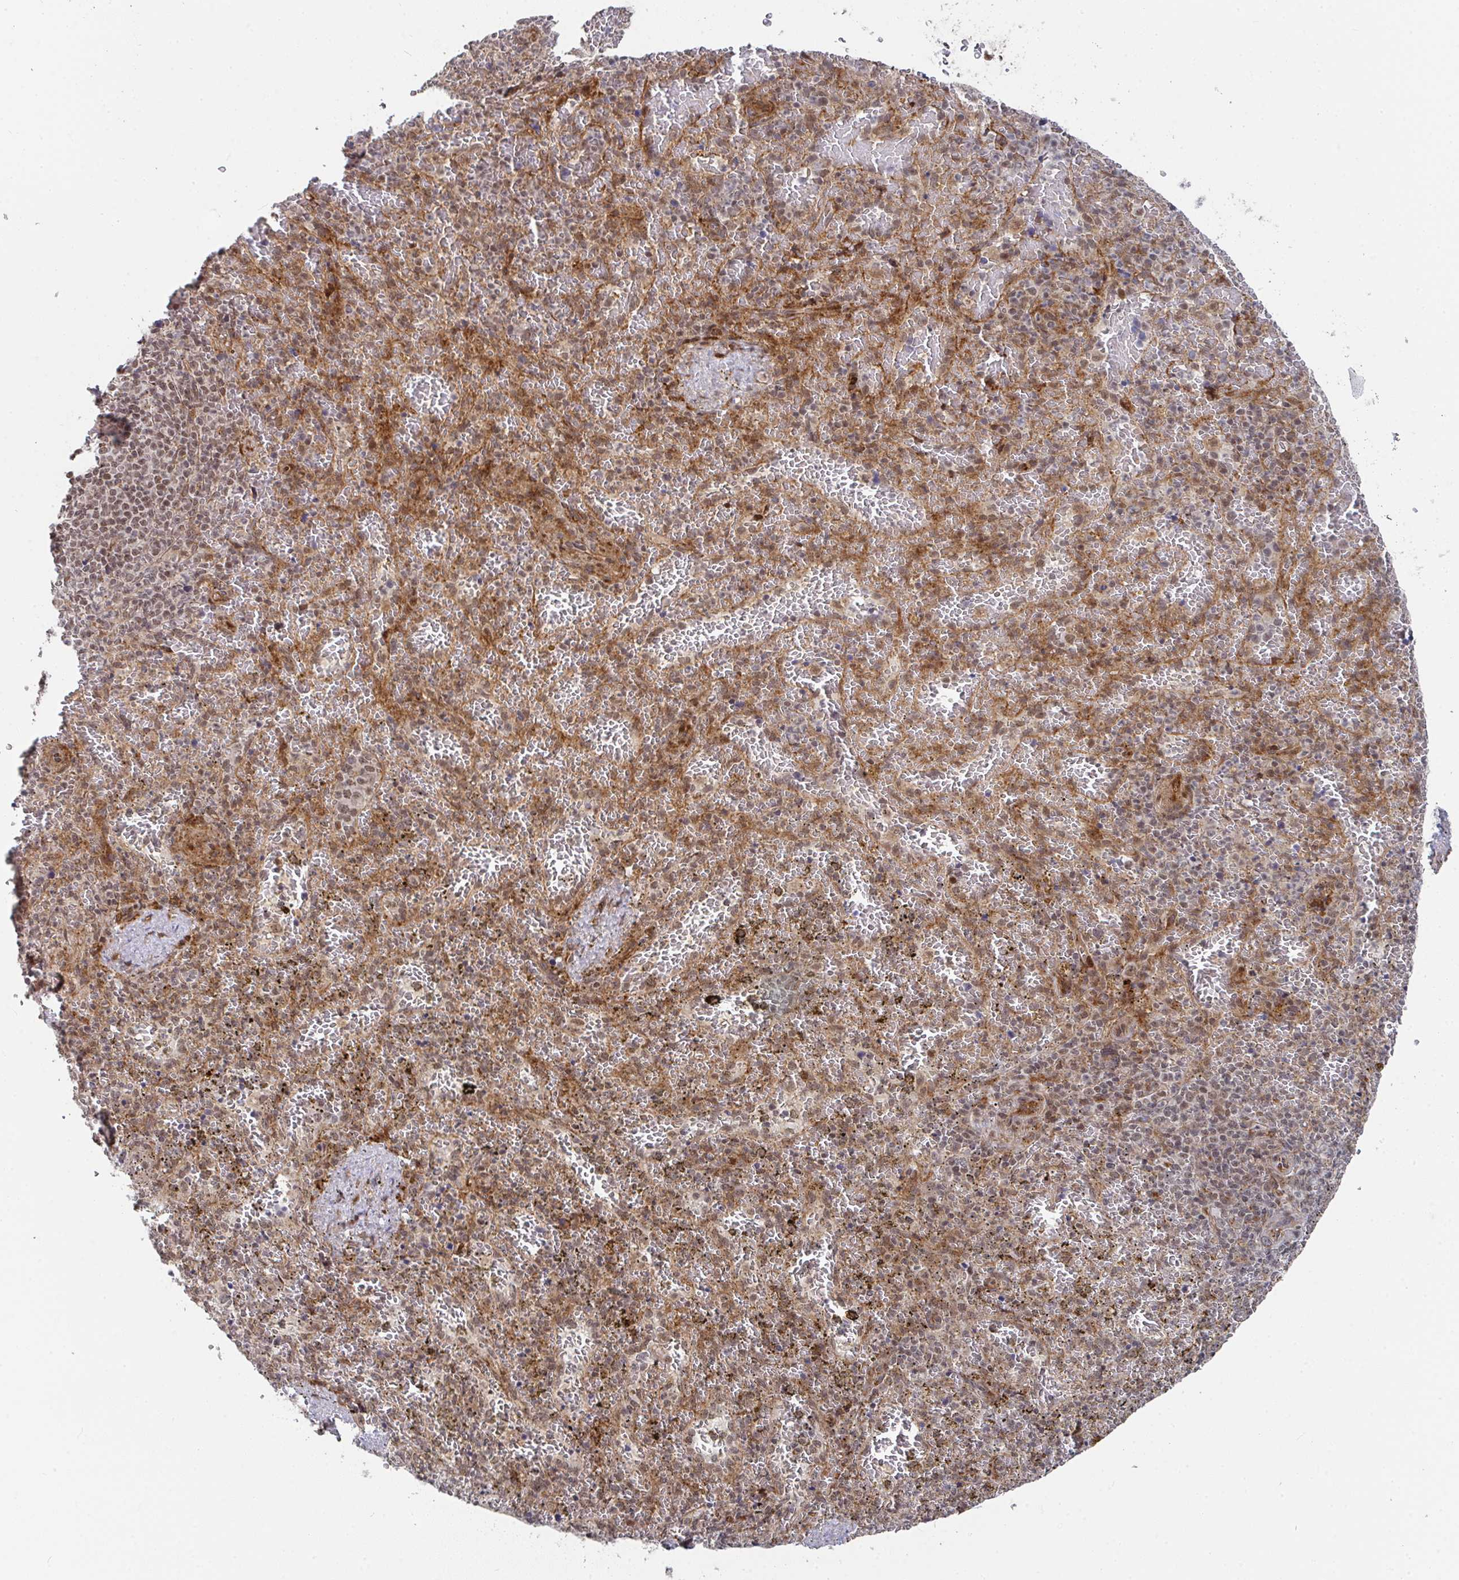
{"staining": {"intensity": "moderate", "quantity": "25%-75%", "location": "nuclear"}, "tissue": "spleen", "cell_type": "Cells in red pulp", "image_type": "normal", "snomed": [{"axis": "morphology", "description": "Normal tissue, NOS"}, {"axis": "topography", "description": "Spleen"}], "caption": "A histopathology image showing moderate nuclear expression in approximately 25%-75% of cells in red pulp in benign spleen, as visualized by brown immunohistochemical staining.", "gene": "RBBP5", "patient": {"sex": "female", "age": 50}}